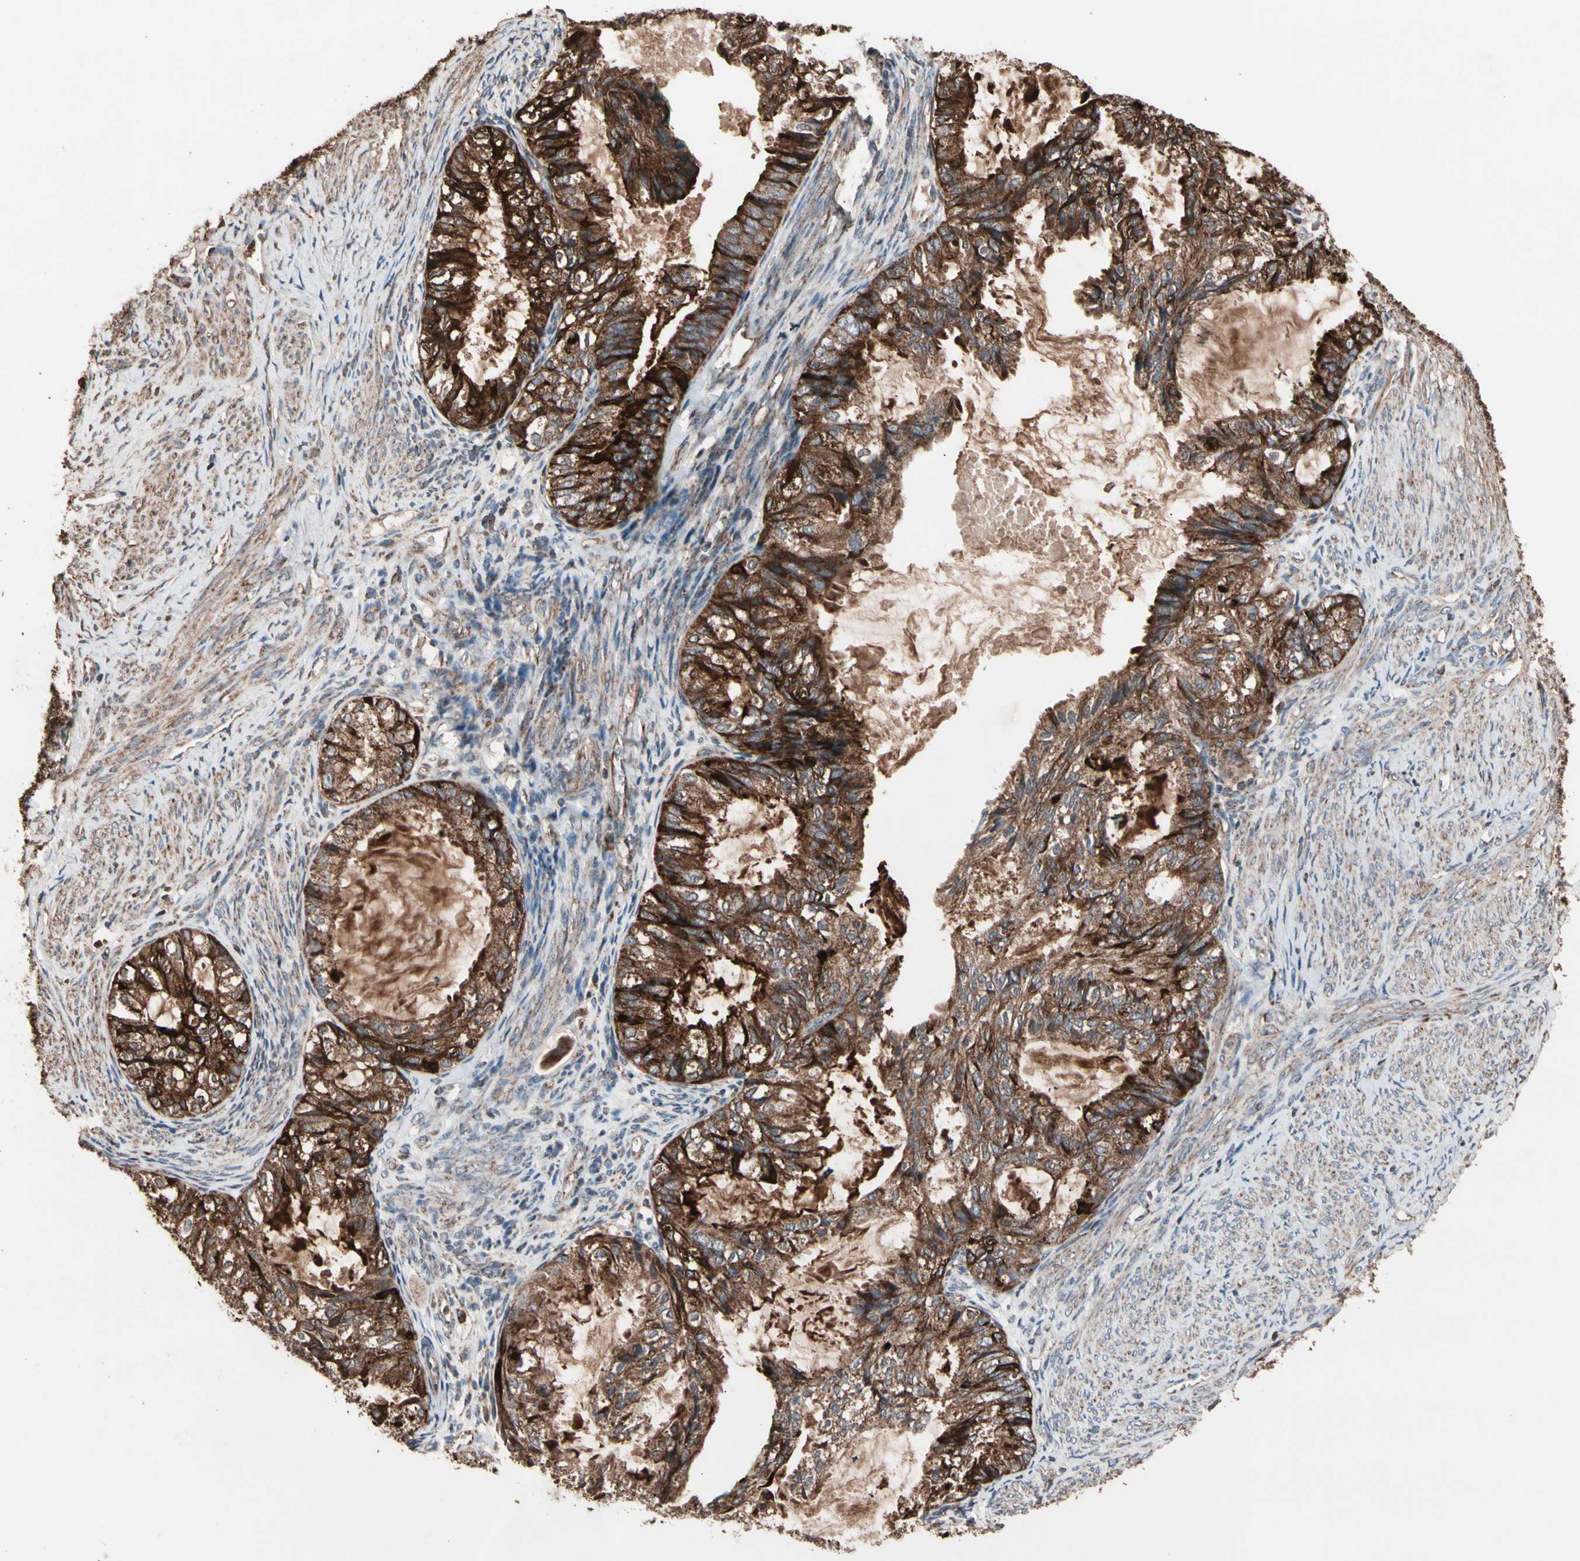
{"staining": {"intensity": "strong", "quantity": ">75%", "location": "cytoplasmic/membranous"}, "tissue": "cervical cancer", "cell_type": "Tumor cells", "image_type": "cancer", "snomed": [{"axis": "morphology", "description": "Normal tissue, NOS"}, {"axis": "morphology", "description": "Adenocarcinoma, NOS"}, {"axis": "topography", "description": "Cervix"}, {"axis": "topography", "description": "Endometrium"}], "caption": "About >75% of tumor cells in human cervical cancer demonstrate strong cytoplasmic/membranous protein staining as visualized by brown immunohistochemical staining.", "gene": "MRPL2", "patient": {"sex": "female", "age": 86}}